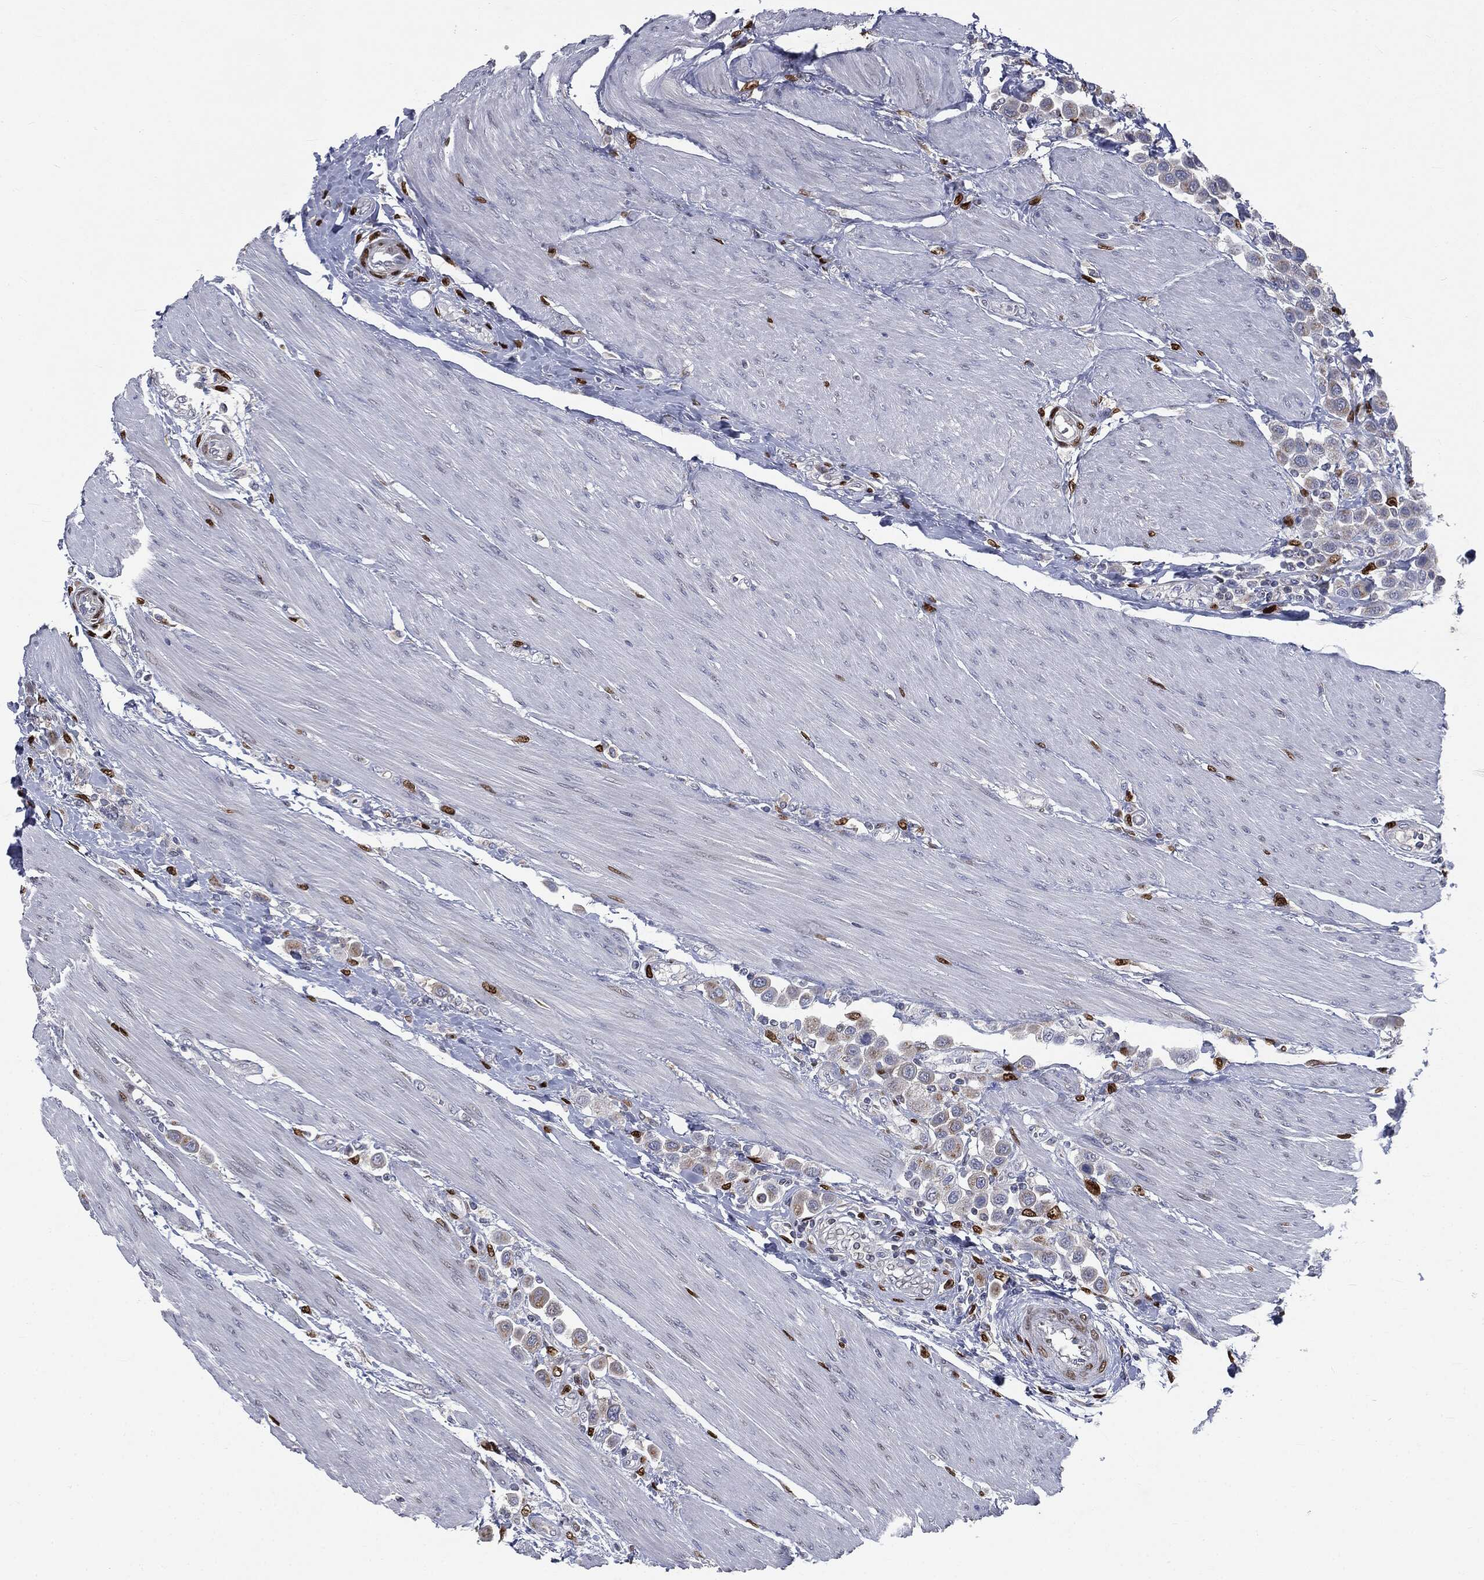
{"staining": {"intensity": "weak", "quantity": "<25%", "location": "cytoplasmic/membranous"}, "tissue": "urothelial cancer", "cell_type": "Tumor cells", "image_type": "cancer", "snomed": [{"axis": "morphology", "description": "Urothelial carcinoma, High grade"}, {"axis": "topography", "description": "Urinary bladder"}], "caption": "A histopathology image of urothelial cancer stained for a protein reveals no brown staining in tumor cells.", "gene": "CASD1", "patient": {"sex": "male", "age": 50}}